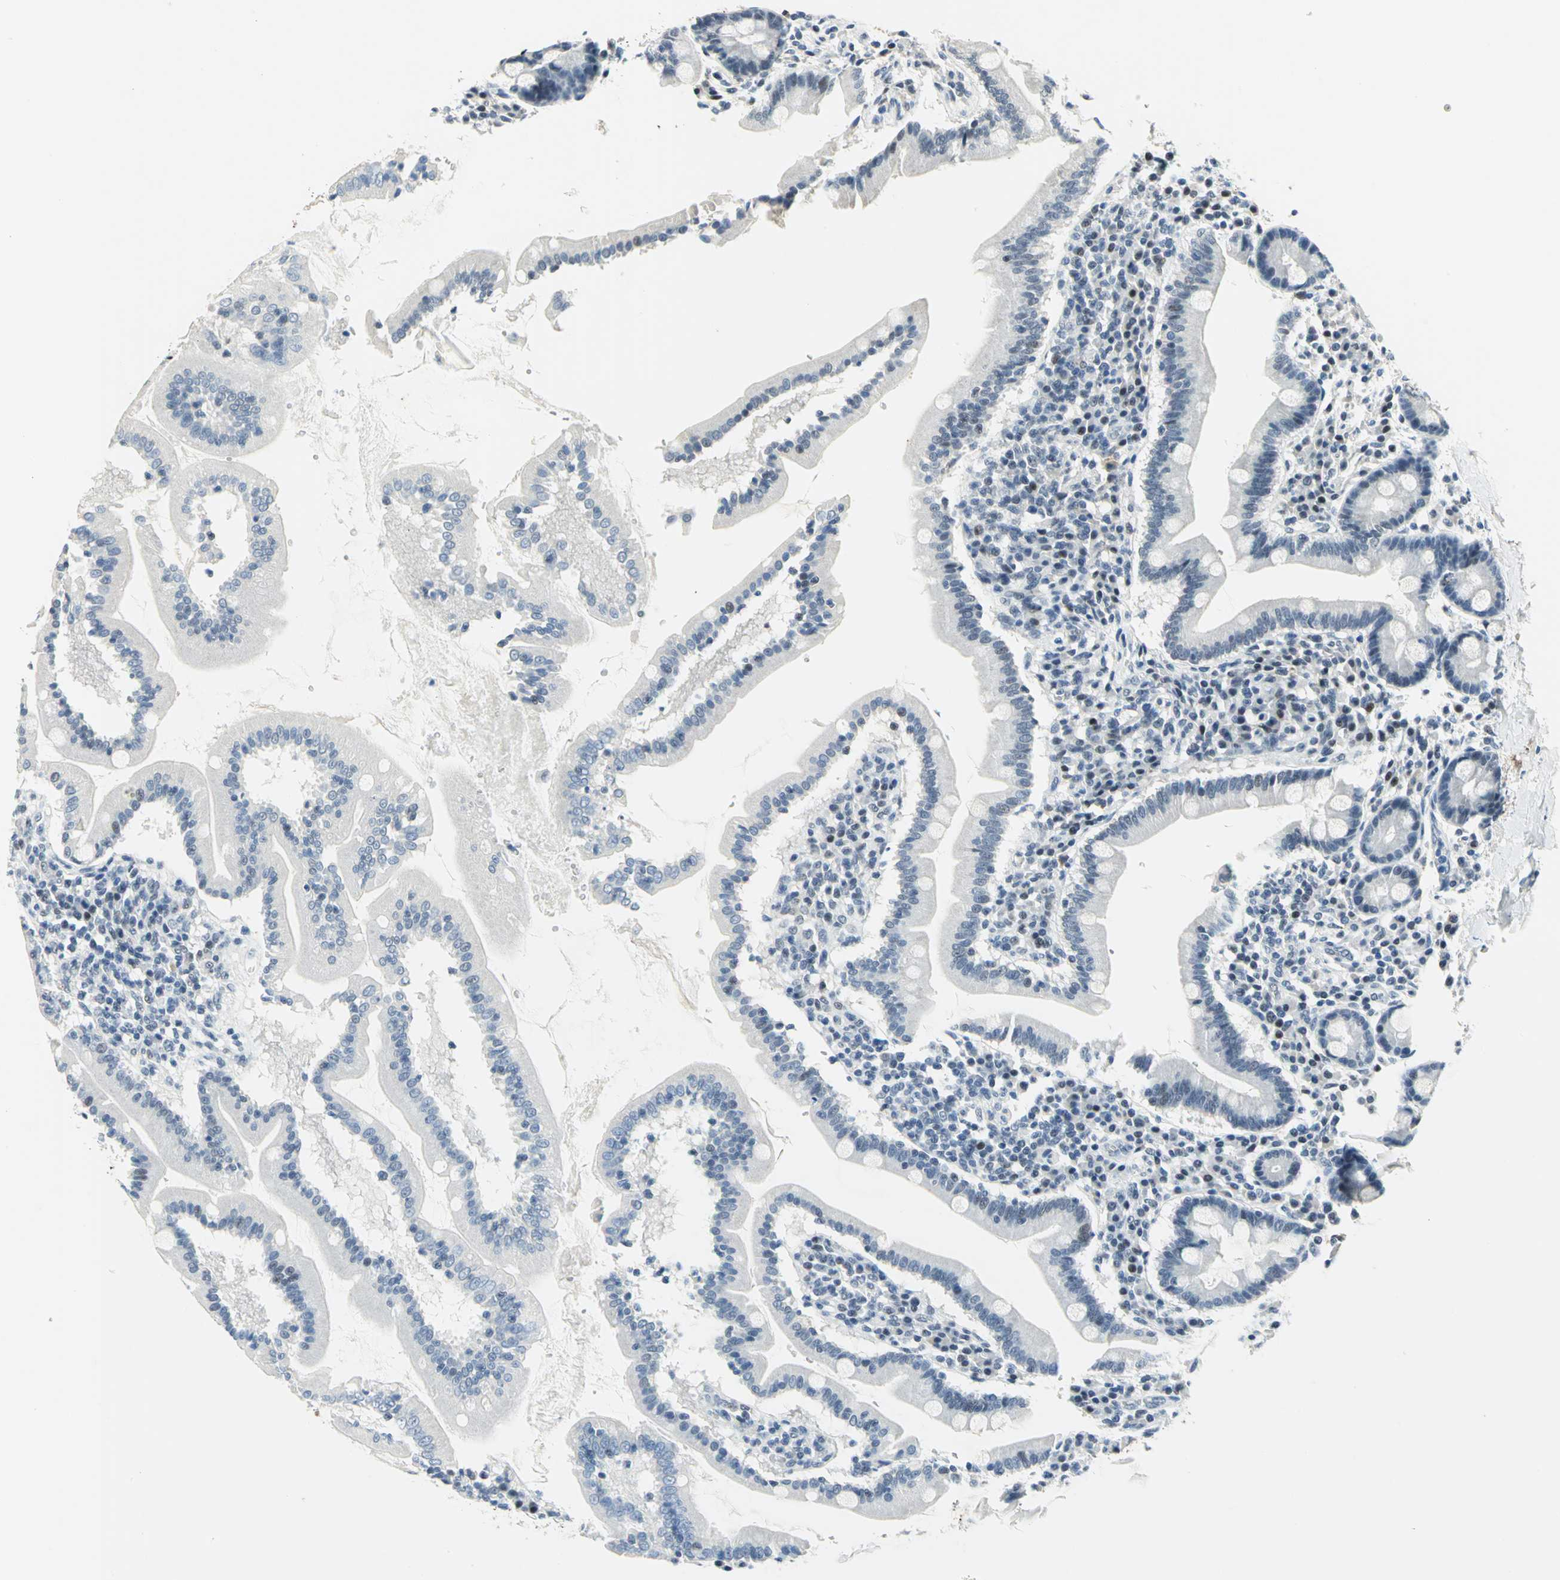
{"staining": {"intensity": "negative", "quantity": "none", "location": "none"}, "tissue": "duodenum", "cell_type": "Glandular cells", "image_type": "normal", "snomed": [{"axis": "morphology", "description": "Normal tissue, NOS"}, {"axis": "topography", "description": "Duodenum"}], "caption": "This is a histopathology image of immunohistochemistry staining of benign duodenum, which shows no expression in glandular cells. (Brightfield microscopy of DAB immunohistochemistry at high magnification).", "gene": "RAD17", "patient": {"sex": "male", "age": 50}}